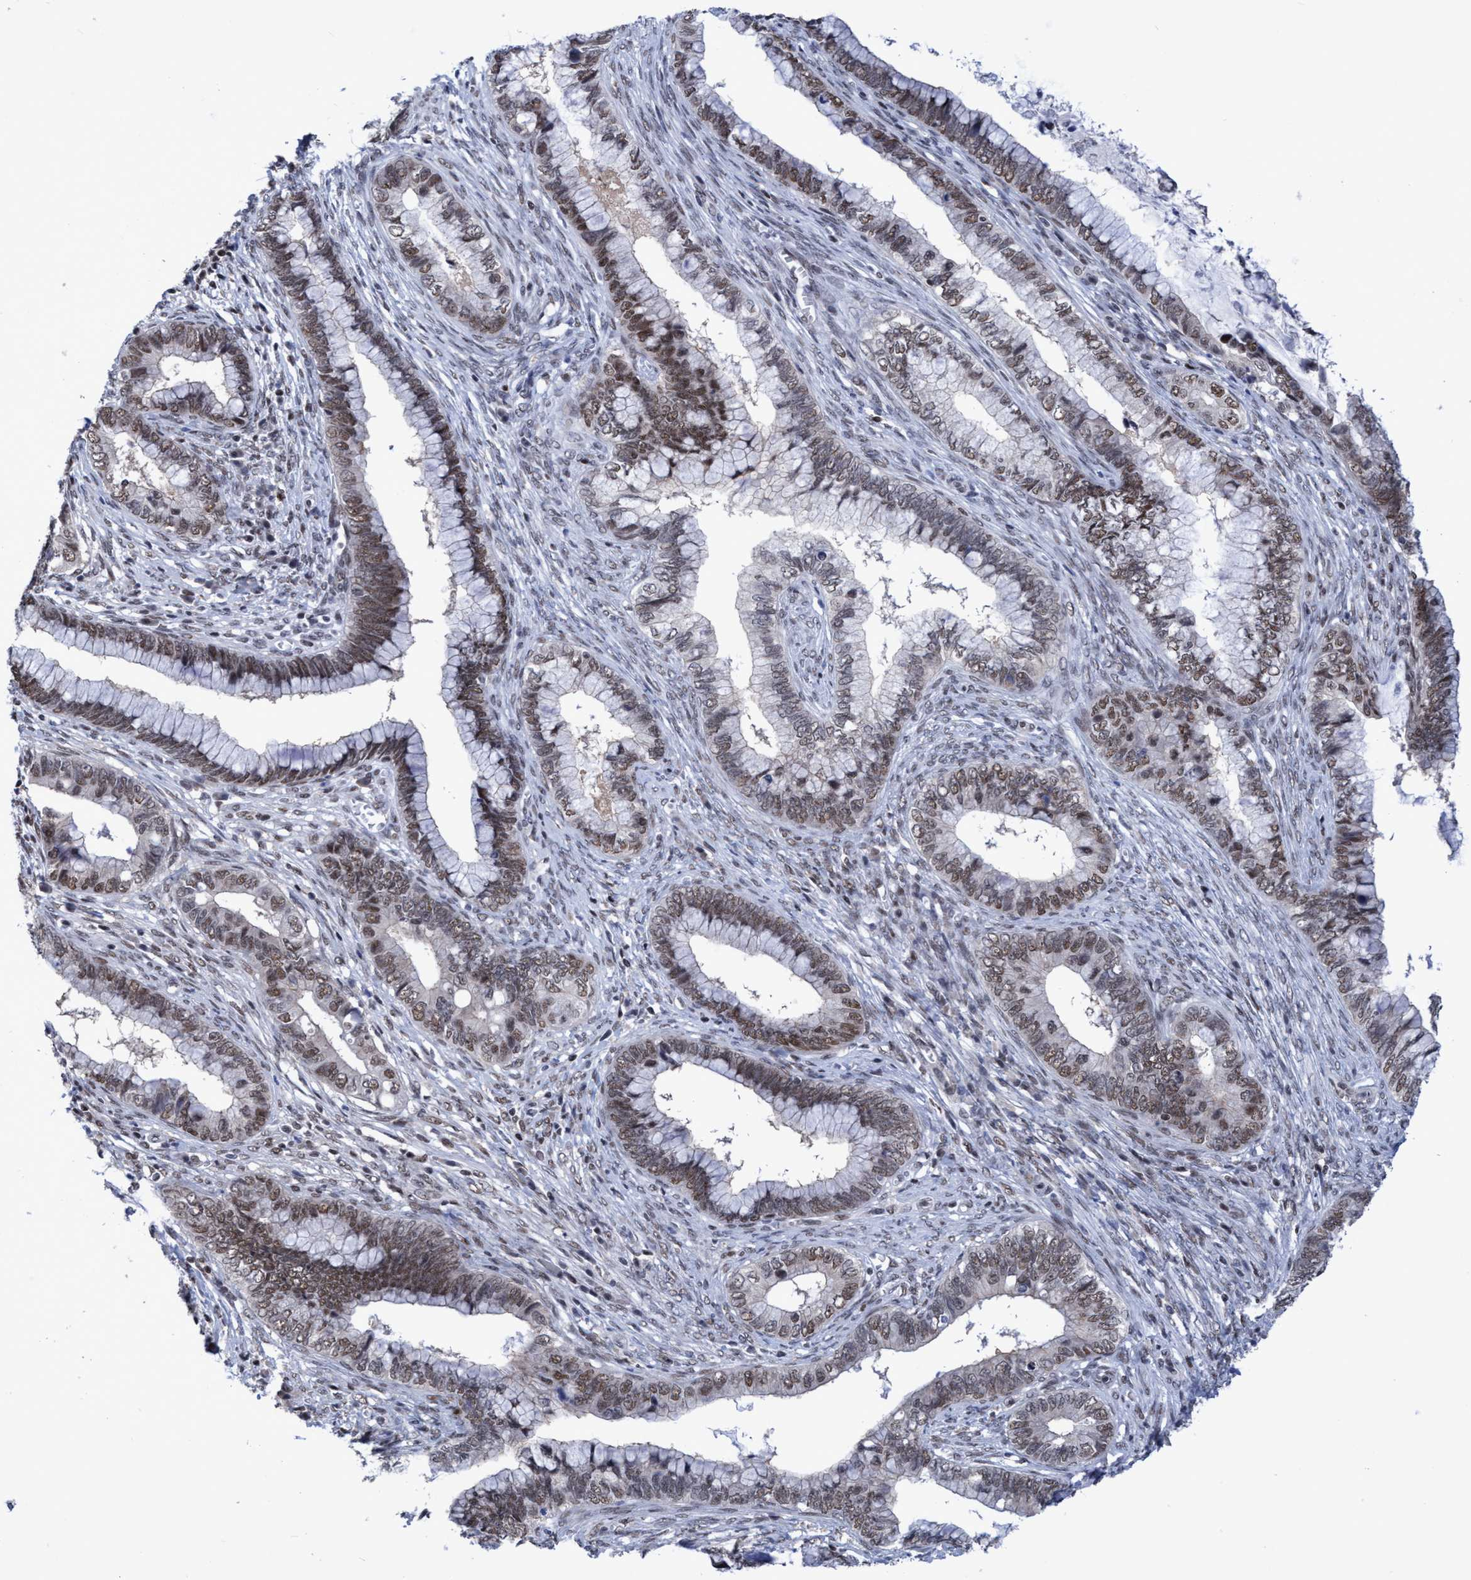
{"staining": {"intensity": "weak", "quantity": ">75%", "location": "nuclear"}, "tissue": "cervical cancer", "cell_type": "Tumor cells", "image_type": "cancer", "snomed": [{"axis": "morphology", "description": "Adenocarcinoma, NOS"}, {"axis": "topography", "description": "Cervix"}], "caption": "This is a histology image of immunohistochemistry (IHC) staining of cervical adenocarcinoma, which shows weak positivity in the nuclear of tumor cells.", "gene": "C9orf78", "patient": {"sex": "female", "age": 44}}